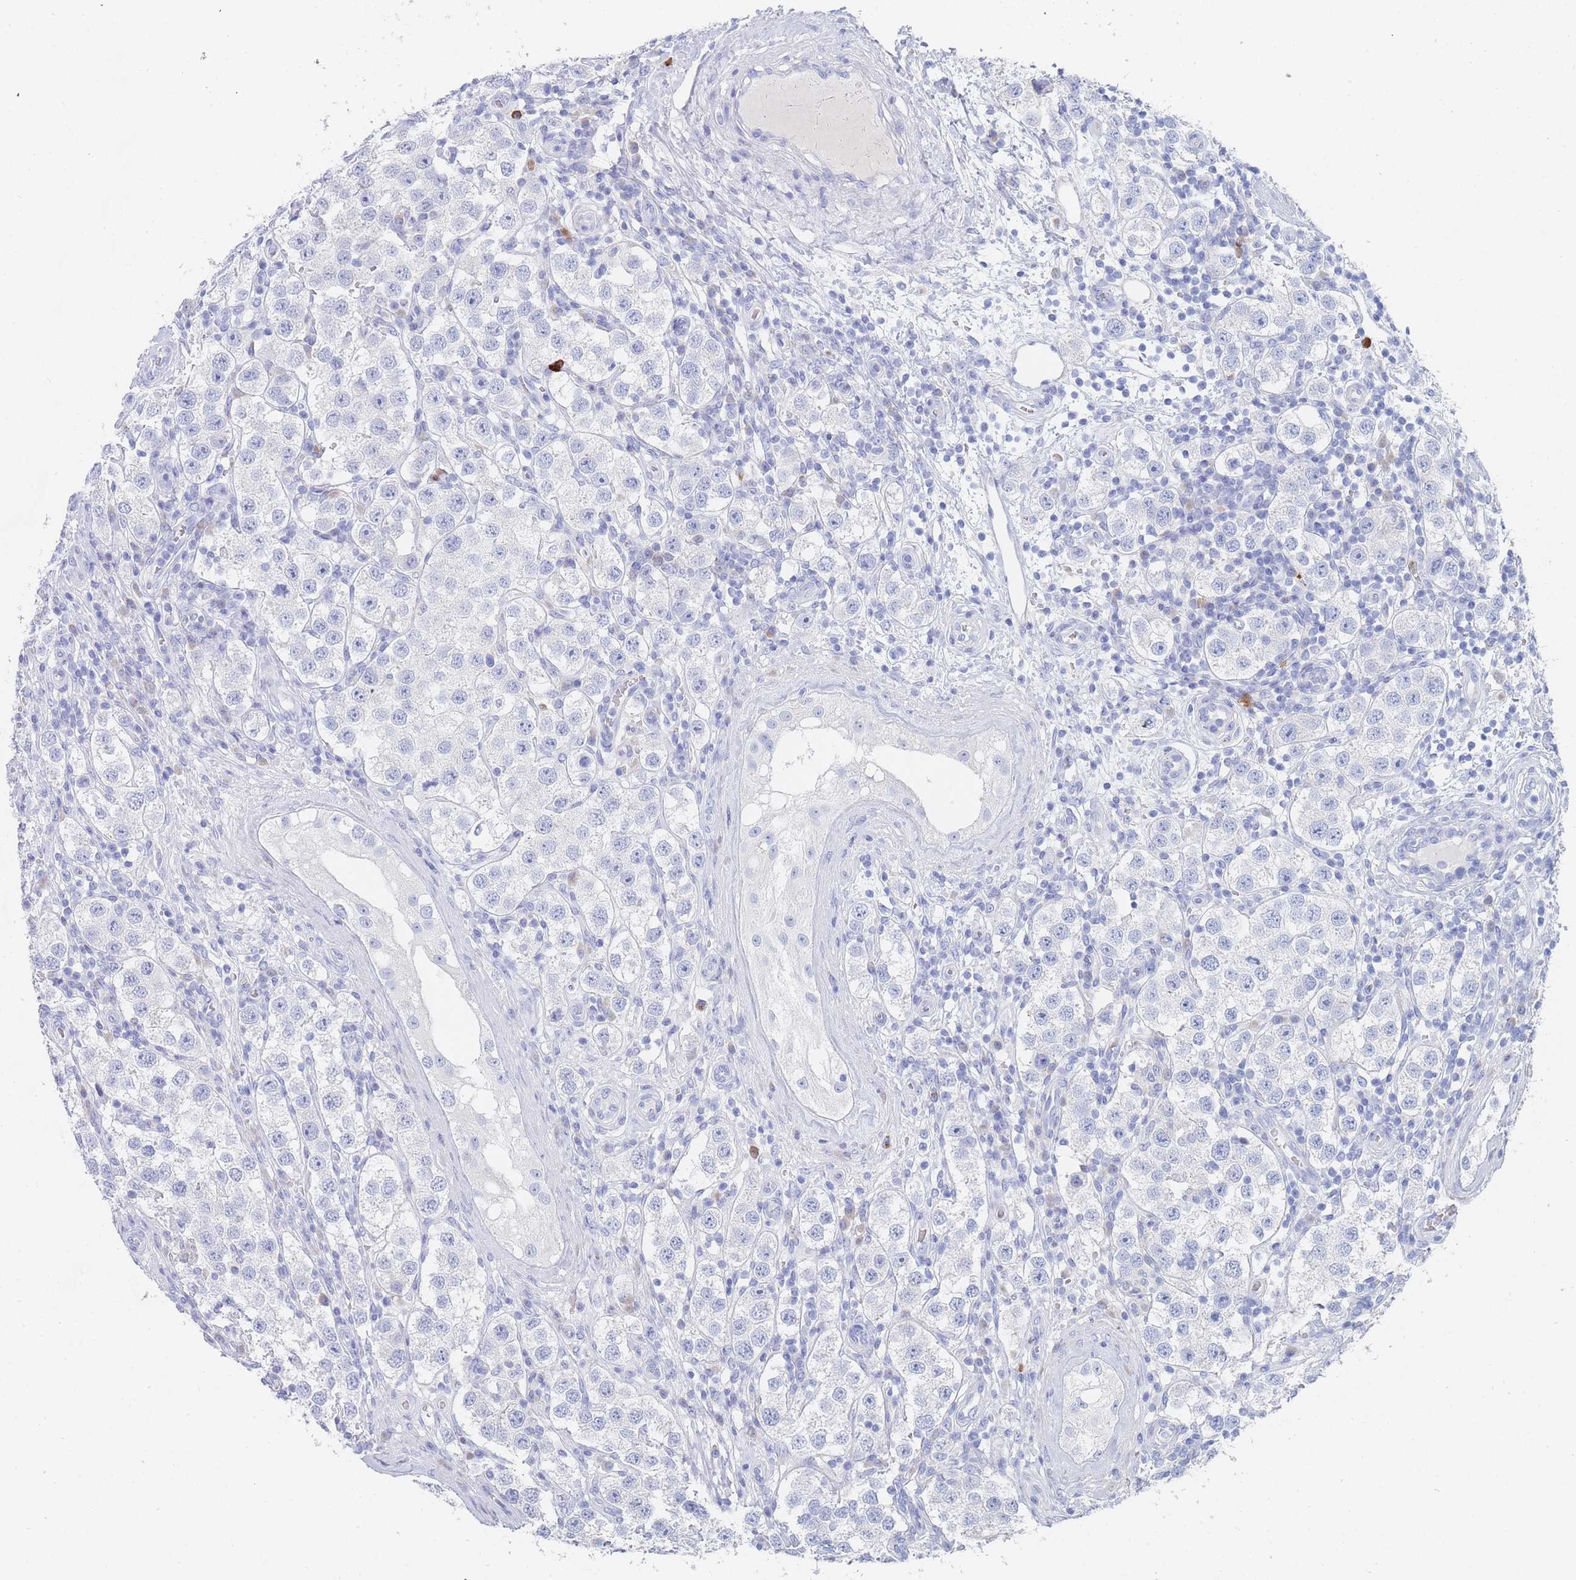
{"staining": {"intensity": "negative", "quantity": "none", "location": "none"}, "tissue": "testis cancer", "cell_type": "Tumor cells", "image_type": "cancer", "snomed": [{"axis": "morphology", "description": "Seminoma, NOS"}, {"axis": "topography", "description": "Testis"}], "caption": "Testis seminoma was stained to show a protein in brown. There is no significant expression in tumor cells.", "gene": "SLC25A35", "patient": {"sex": "male", "age": 37}}